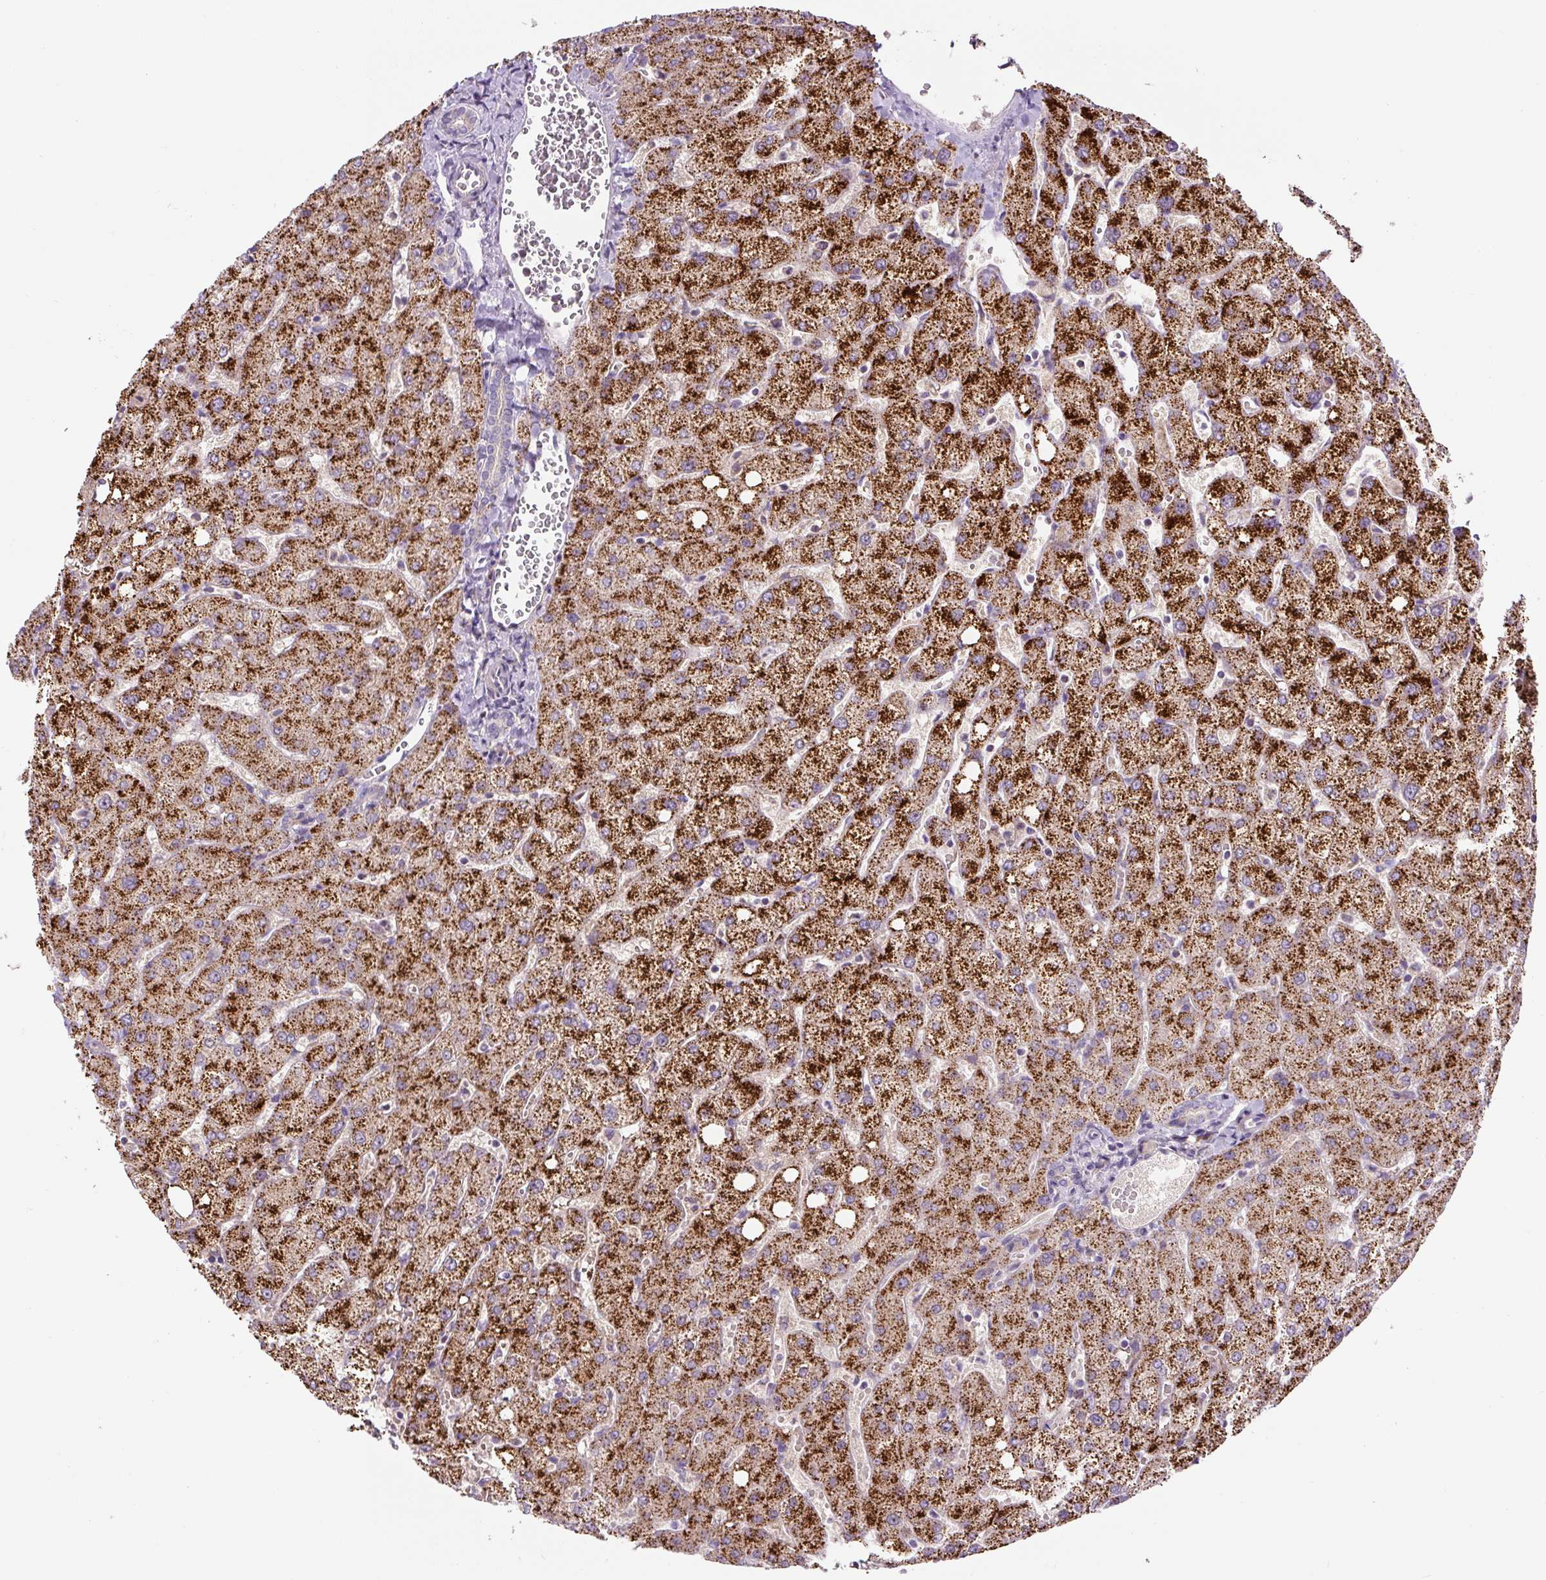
{"staining": {"intensity": "negative", "quantity": "none", "location": "none"}, "tissue": "liver", "cell_type": "Cholangiocytes", "image_type": "normal", "snomed": [{"axis": "morphology", "description": "Normal tissue, NOS"}, {"axis": "topography", "description": "Liver"}], "caption": "This is a image of immunohistochemistry staining of benign liver, which shows no expression in cholangiocytes. (Stains: DAB immunohistochemistry (IHC) with hematoxylin counter stain, Microscopy: brightfield microscopy at high magnification).", "gene": "ZNF596", "patient": {"sex": "female", "age": 54}}